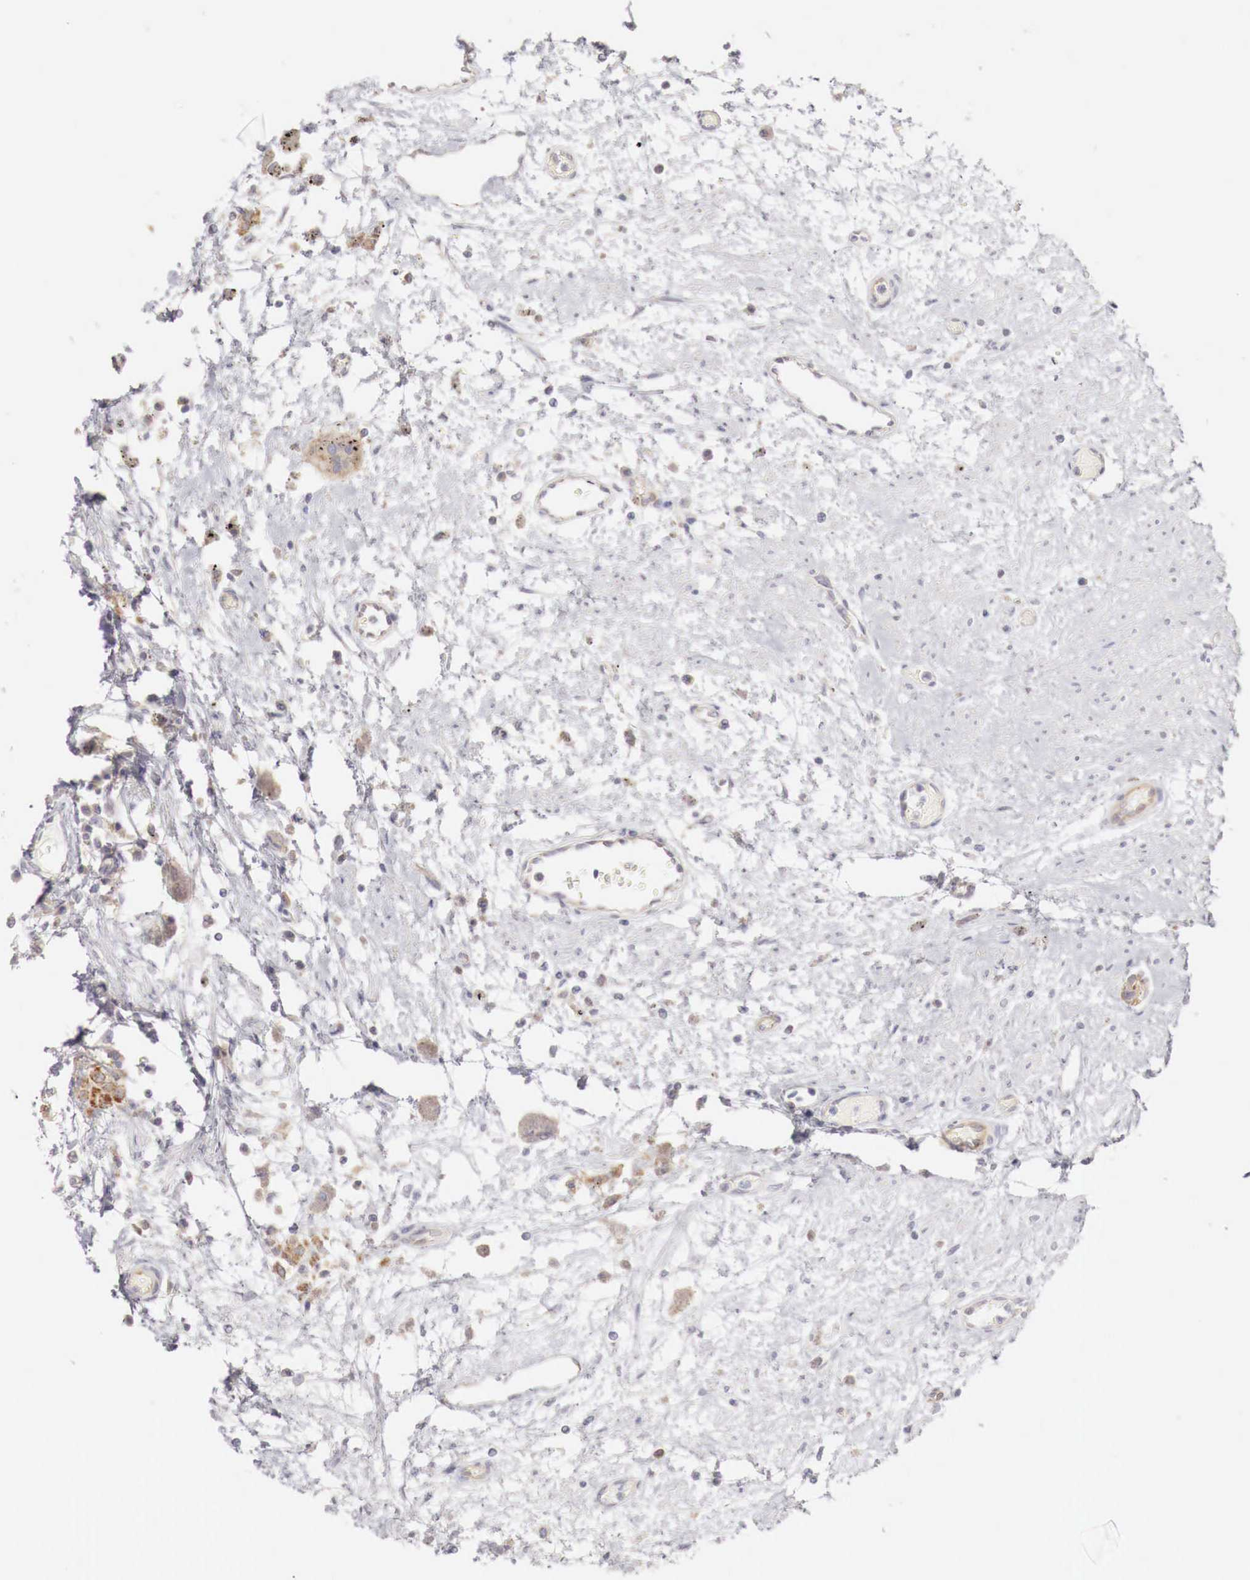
{"staining": {"intensity": "moderate", "quantity": ">75%", "location": "cytoplasmic/membranous"}, "tissue": "urothelial cancer", "cell_type": "Tumor cells", "image_type": "cancer", "snomed": [{"axis": "morphology", "description": "Urothelial carcinoma, High grade"}, {"axis": "topography", "description": "Urinary bladder"}], "caption": "The histopathology image demonstrates a brown stain indicating the presence of a protein in the cytoplasmic/membranous of tumor cells in urothelial carcinoma (high-grade). (Stains: DAB in brown, nuclei in blue, Microscopy: brightfield microscopy at high magnification).", "gene": "NSDHL", "patient": {"sex": "male", "age": 78}}